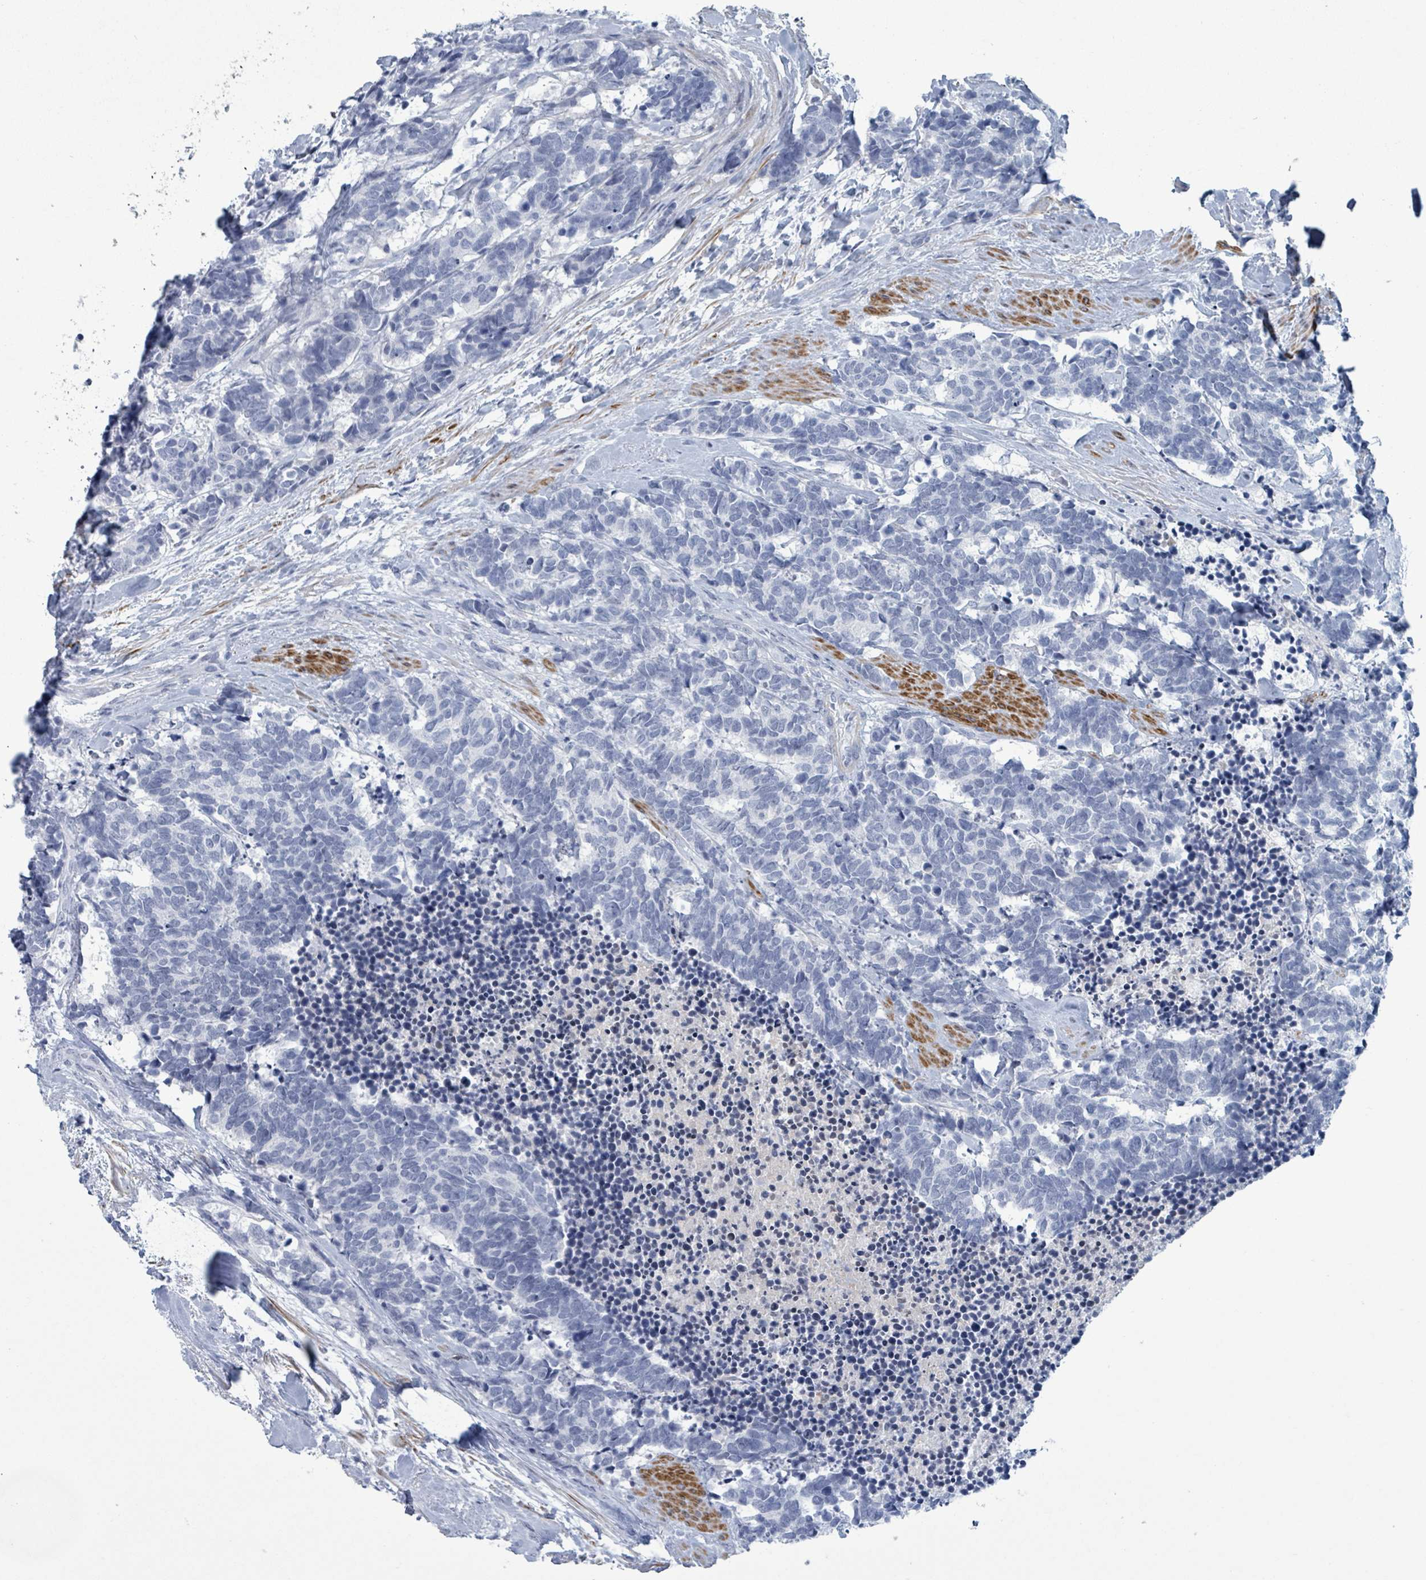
{"staining": {"intensity": "negative", "quantity": "none", "location": "none"}, "tissue": "carcinoid", "cell_type": "Tumor cells", "image_type": "cancer", "snomed": [{"axis": "morphology", "description": "Carcinoma, NOS"}, {"axis": "morphology", "description": "Carcinoid, malignant, NOS"}, {"axis": "topography", "description": "Prostate"}], "caption": "This is a histopathology image of immunohistochemistry staining of carcinoid, which shows no positivity in tumor cells.", "gene": "ZNF771", "patient": {"sex": "male", "age": 57}}